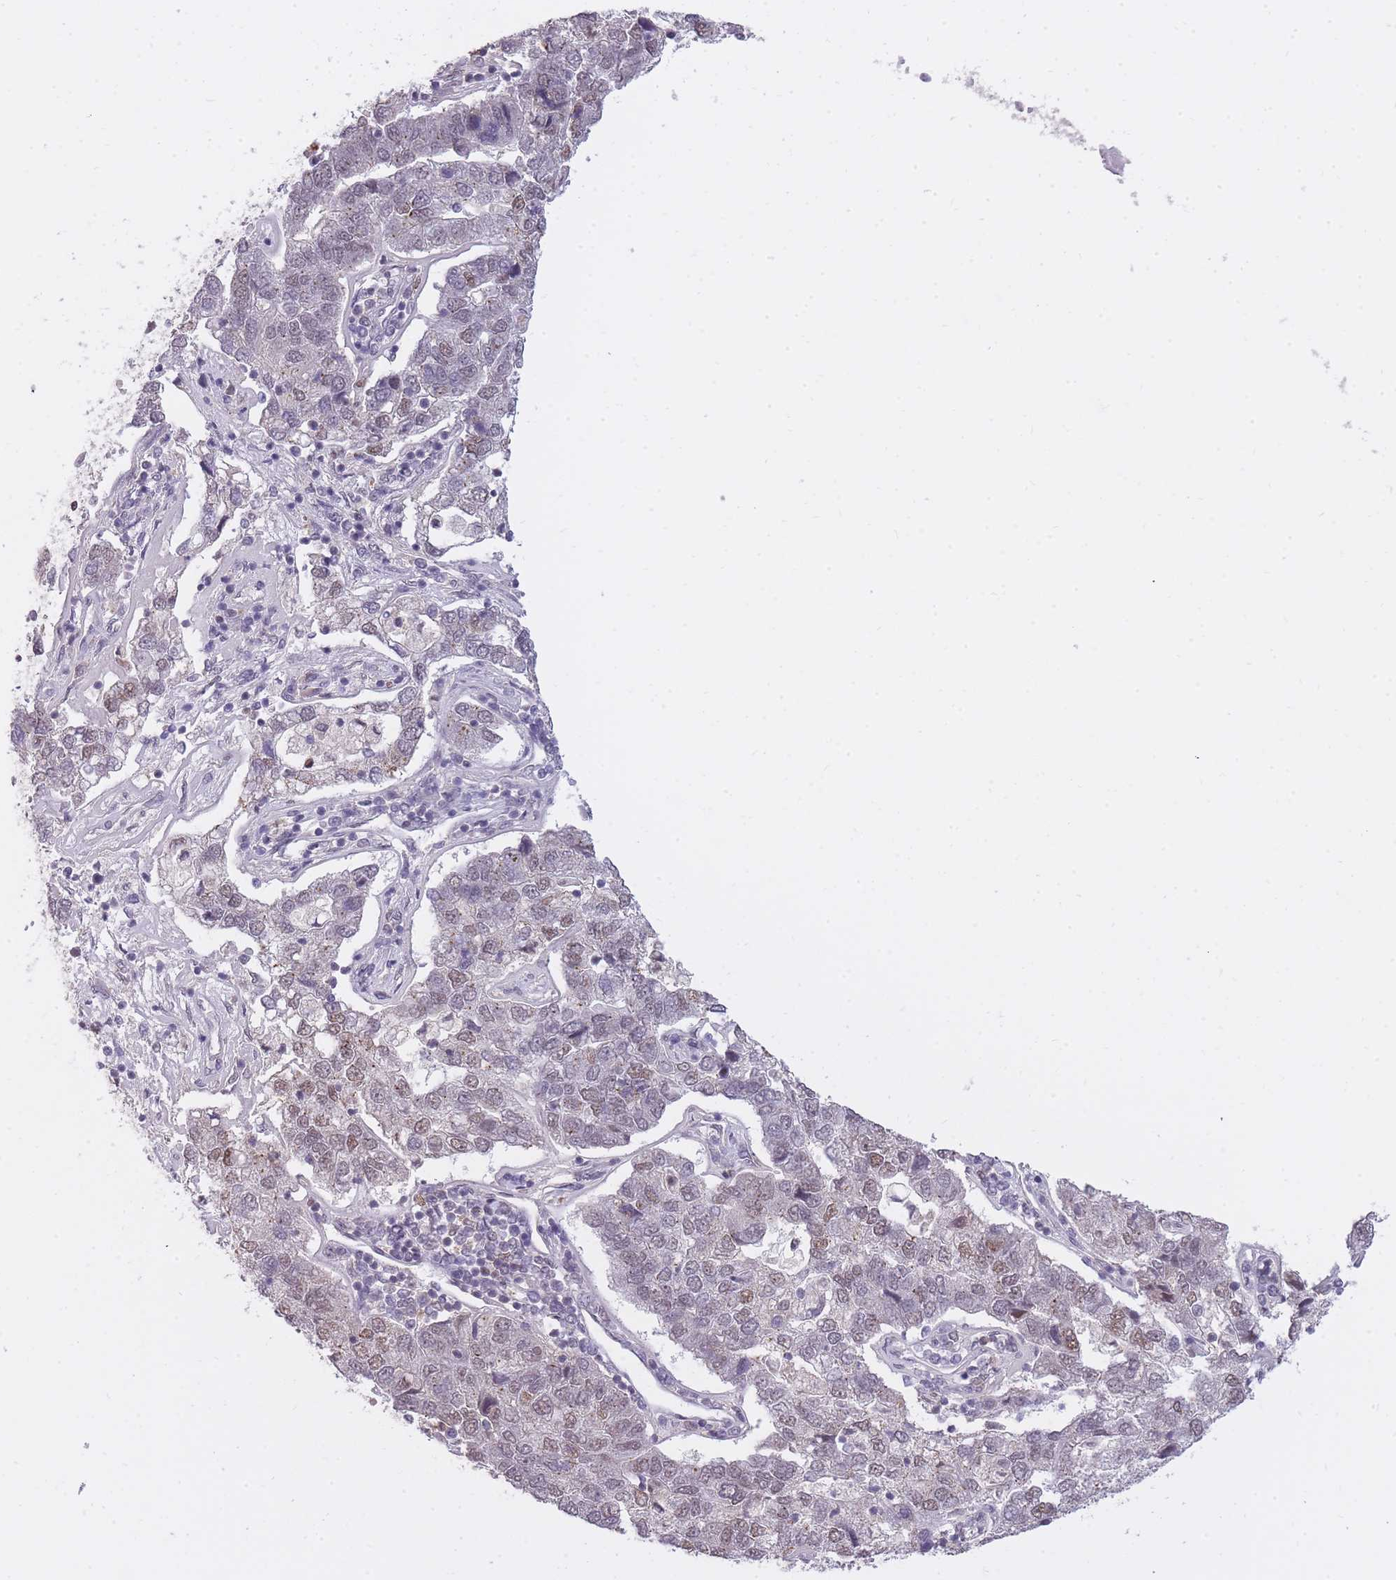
{"staining": {"intensity": "weak", "quantity": "25%-75%", "location": "nuclear"}, "tissue": "pancreatic cancer", "cell_type": "Tumor cells", "image_type": "cancer", "snomed": [{"axis": "morphology", "description": "Adenocarcinoma, NOS"}, {"axis": "topography", "description": "Pancreas"}], "caption": "DAB immunohistochemical staining of human pancreatic cancer shows weak nuclear protein staining in approximately 25%-75% of tumor cells. The staining was performed using DAB (3,3'-diaminobenzidine), with brown indicating positive protein expression. Nuclei are stained blue with hematoxylin.", "gene": "TIGD1", "patient": {"sex": "female", "age": 61}}